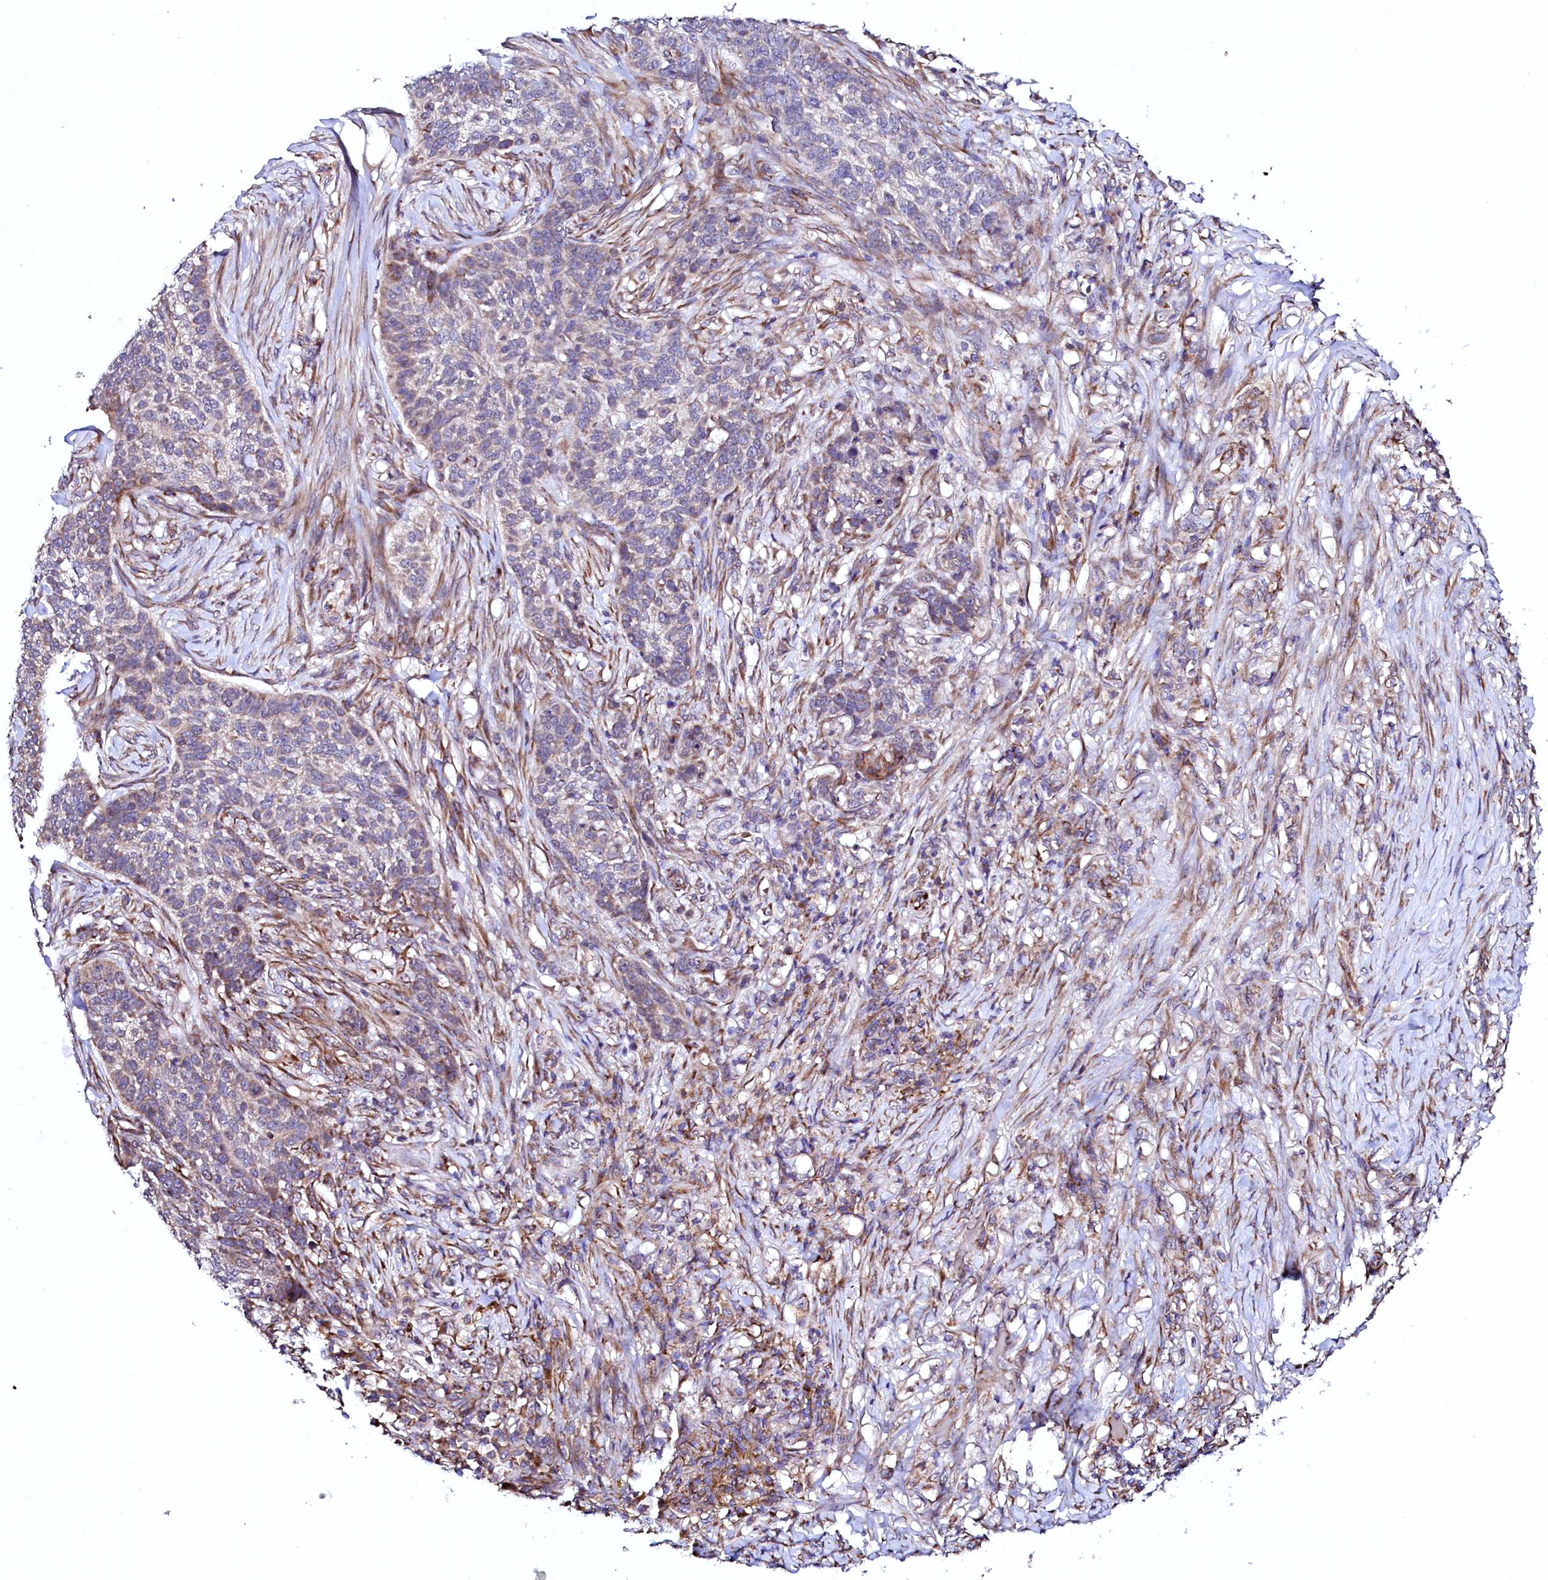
{"staining": {"intensity": "negative", "quantity": "none", "location": "none"}, "tissue": "skin cancer", "cell_type": "Tumor cells", "image_type": "cancer", "snomed": [{"axis": "morphology", "description": "Basal cell carcinoma"}, {"axis": "topography", "description": "Skin"}], "caption": "There is no significant expression in tumor cells of basal cell carcinoma (skin). (DAB immunohistochemistry with hematoxylin counter stain).", "gene": "UBE3C", "patient": {"sex": "male", "age": 85}}